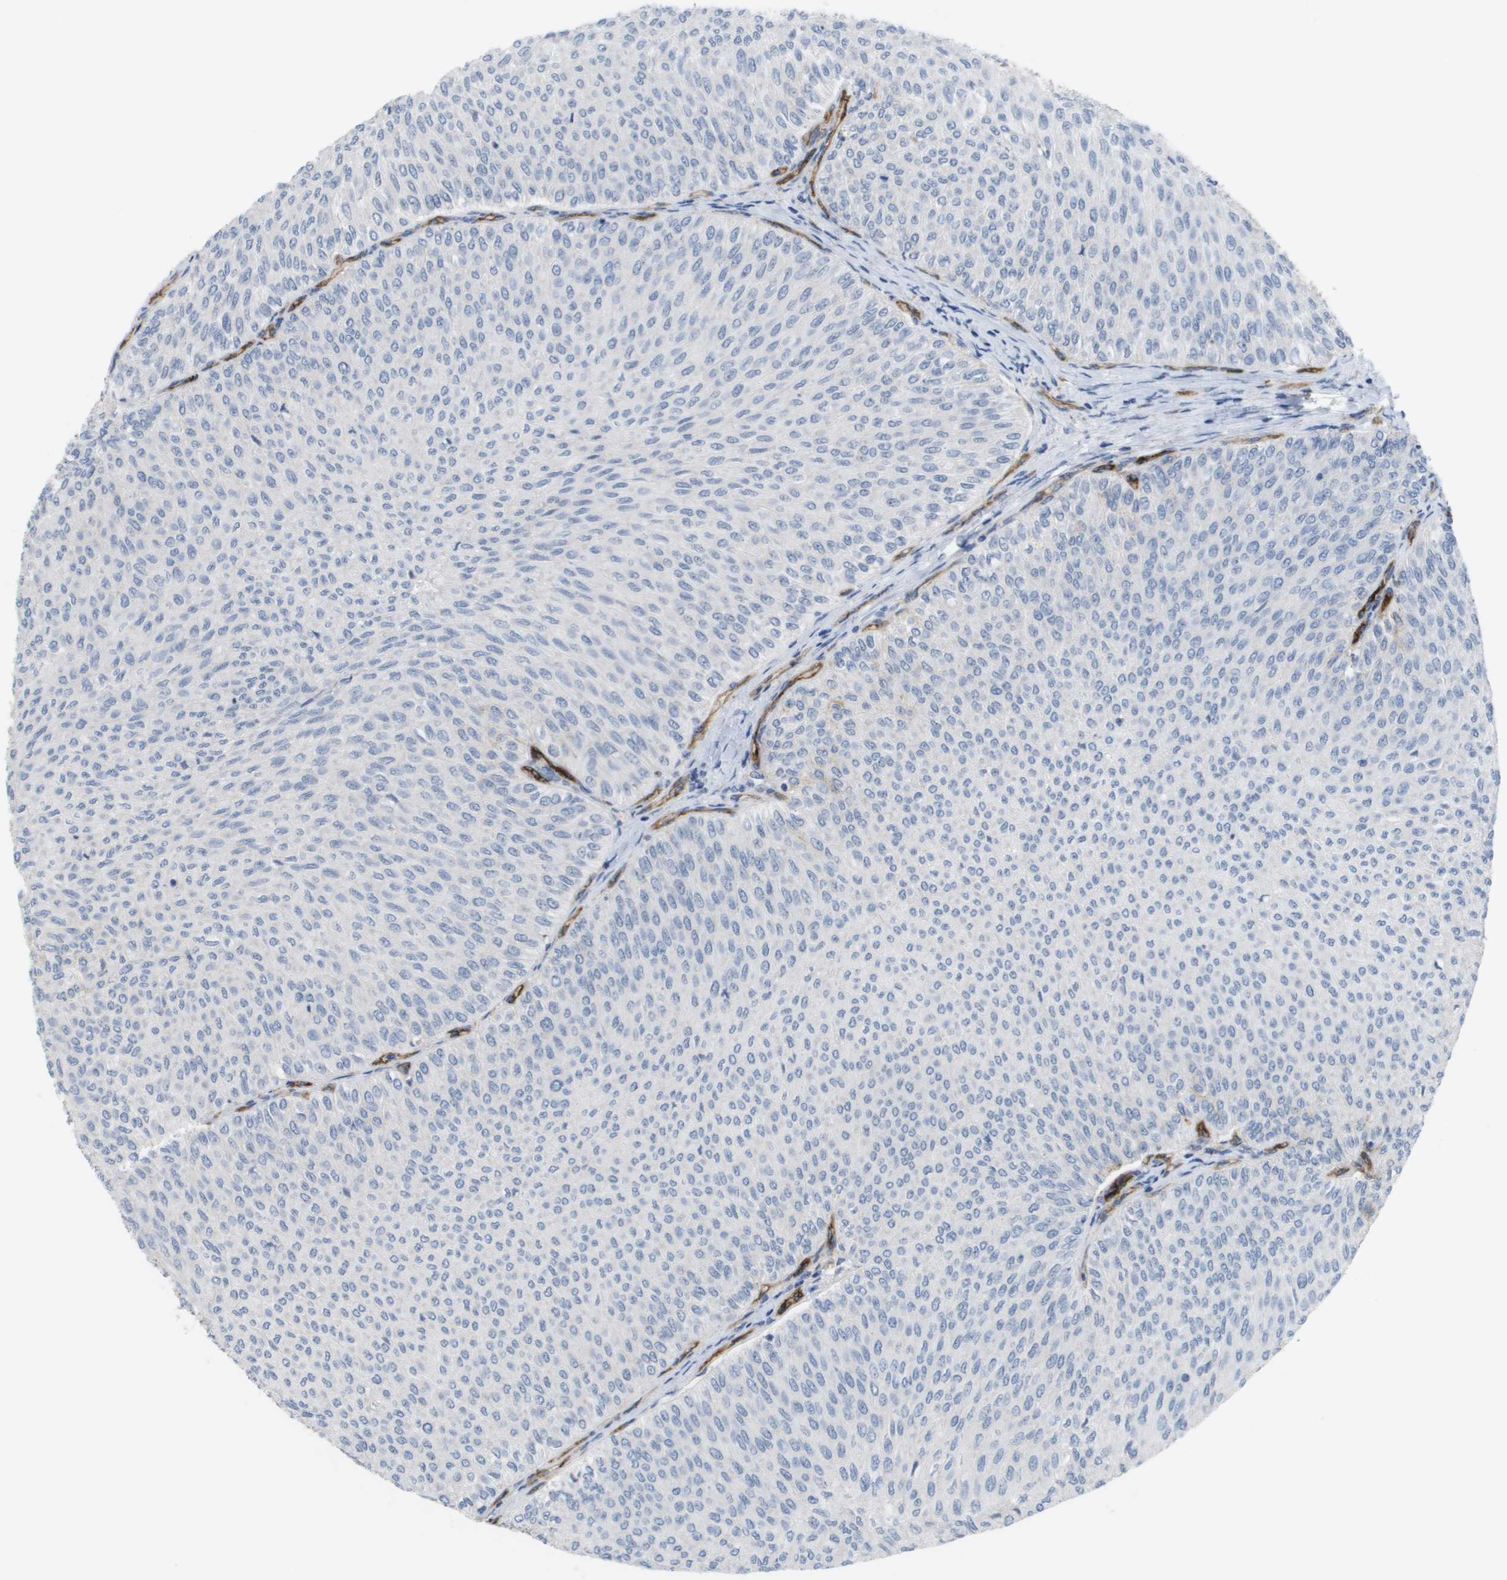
{"staining": {"intensity": "negative", "quantity": "none", "location": "none"}, "tissue": "urothelial cancer", "cell_type": "Tumor cells", "image_type": "cancer", "snomed": [{"axis": "morphology", "description": "Urothelial carcinoma, Low grade"}, {"axis": "topography", "description": "Urinary bladder"}], "caption": "Tumor cells are negative for protein expression in human low-grade urothelial carcinoma.", "gene": "ANGPT2", "patient": {"sex": "male", "age": 78}}